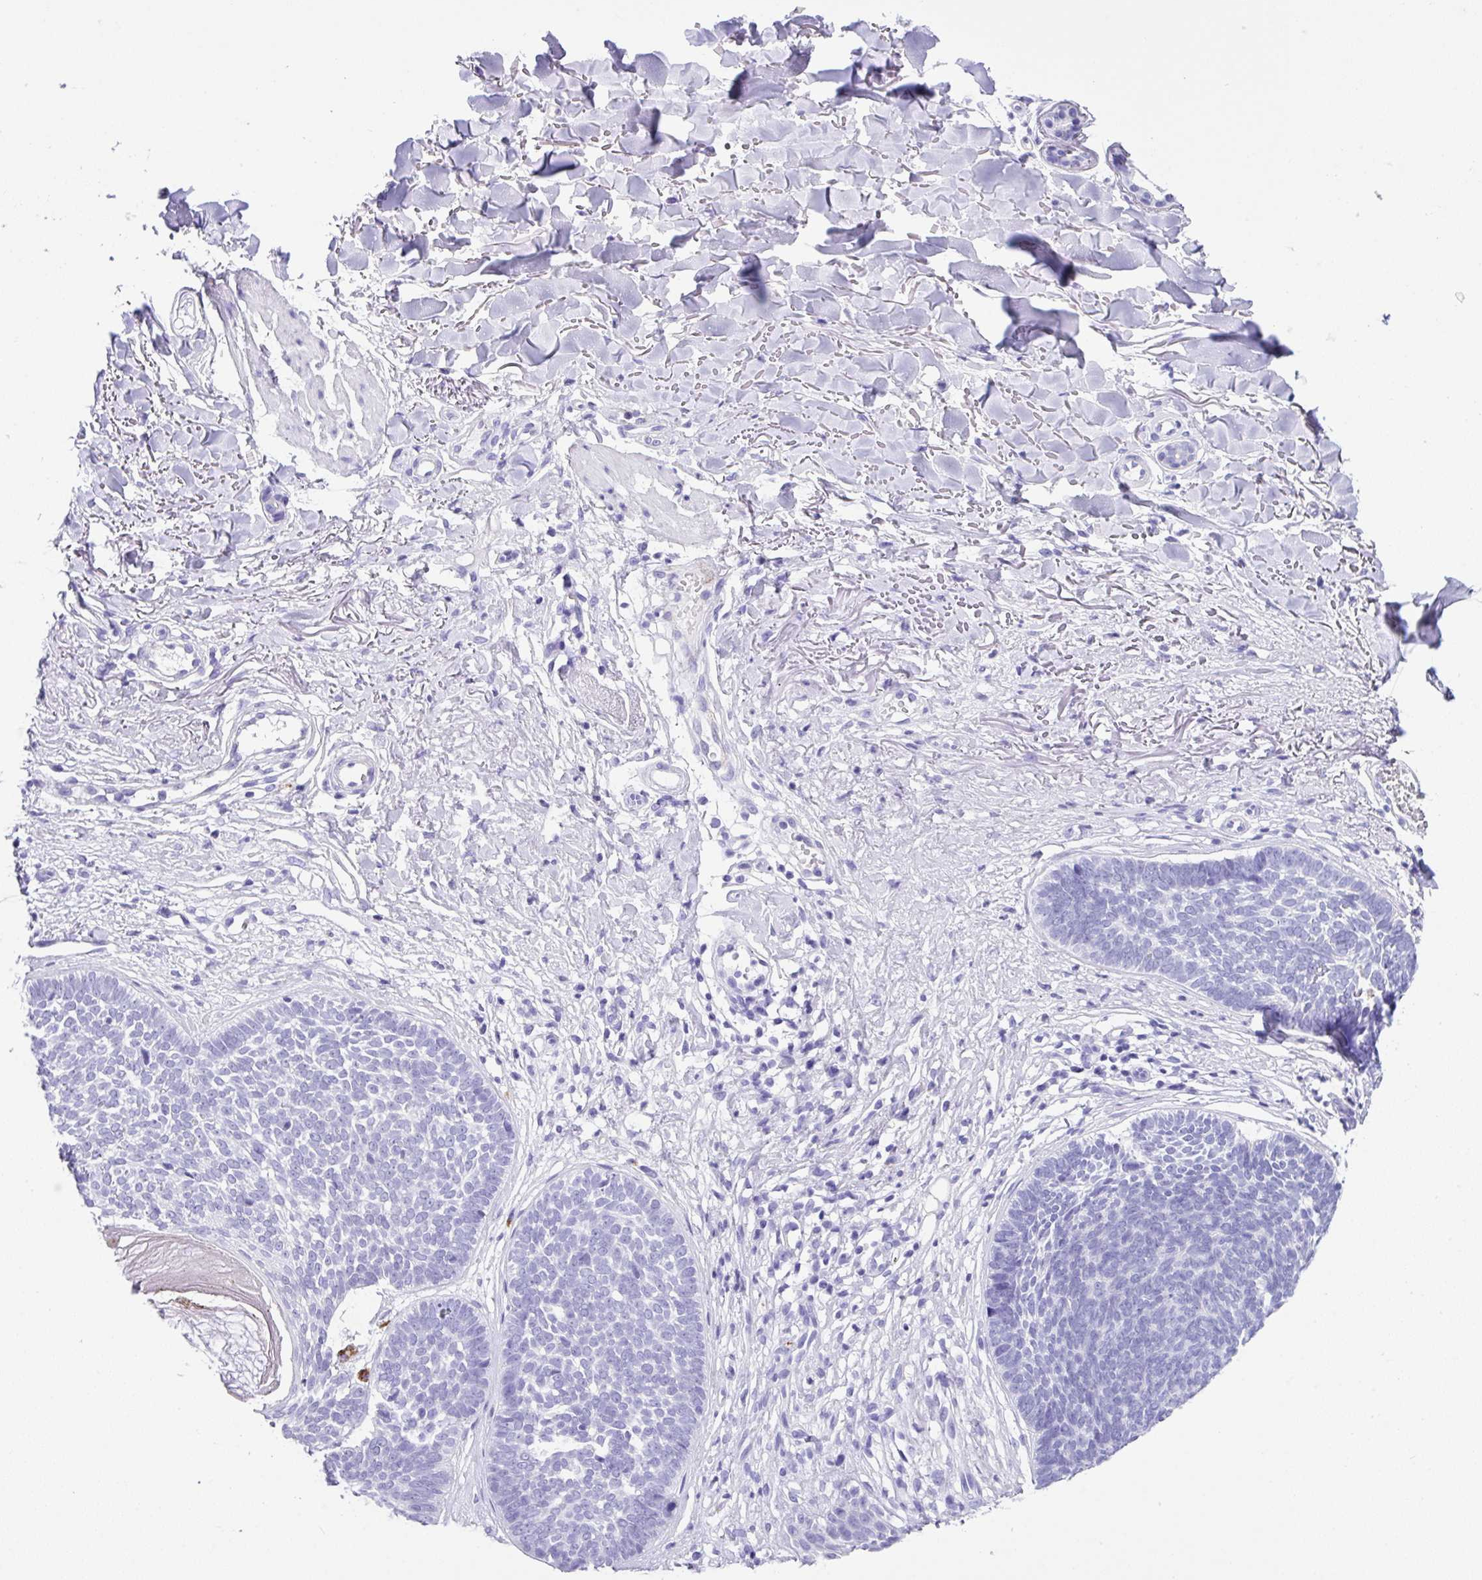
{"staining": {"intensity": "negative", "quantity": "none", "location": "none"}, "tissue": "skin cancer", "cell_type": "Tumor cells", "image_type": "cancer", "snomed": [{"axis": "morphology", "description": "Basal cell carcinoma"}, {"axis": "topography", "description": "Skin"}, {"axis": "topography", "description": "Skin of neck"}, {"axis": "topography", "description": "Skin of shoulder"}, {"axis": "topography", "description": "Skin of back"}], "caption": "High magnification brightfield microscopy of skin basal cell carcinoma stained with DAB (brown) and counterstained with hematoxylin (blue): tumor cells show no significant positivity.", "gene": "ZG16", "patient": {"sex": "male", "age": 80}}